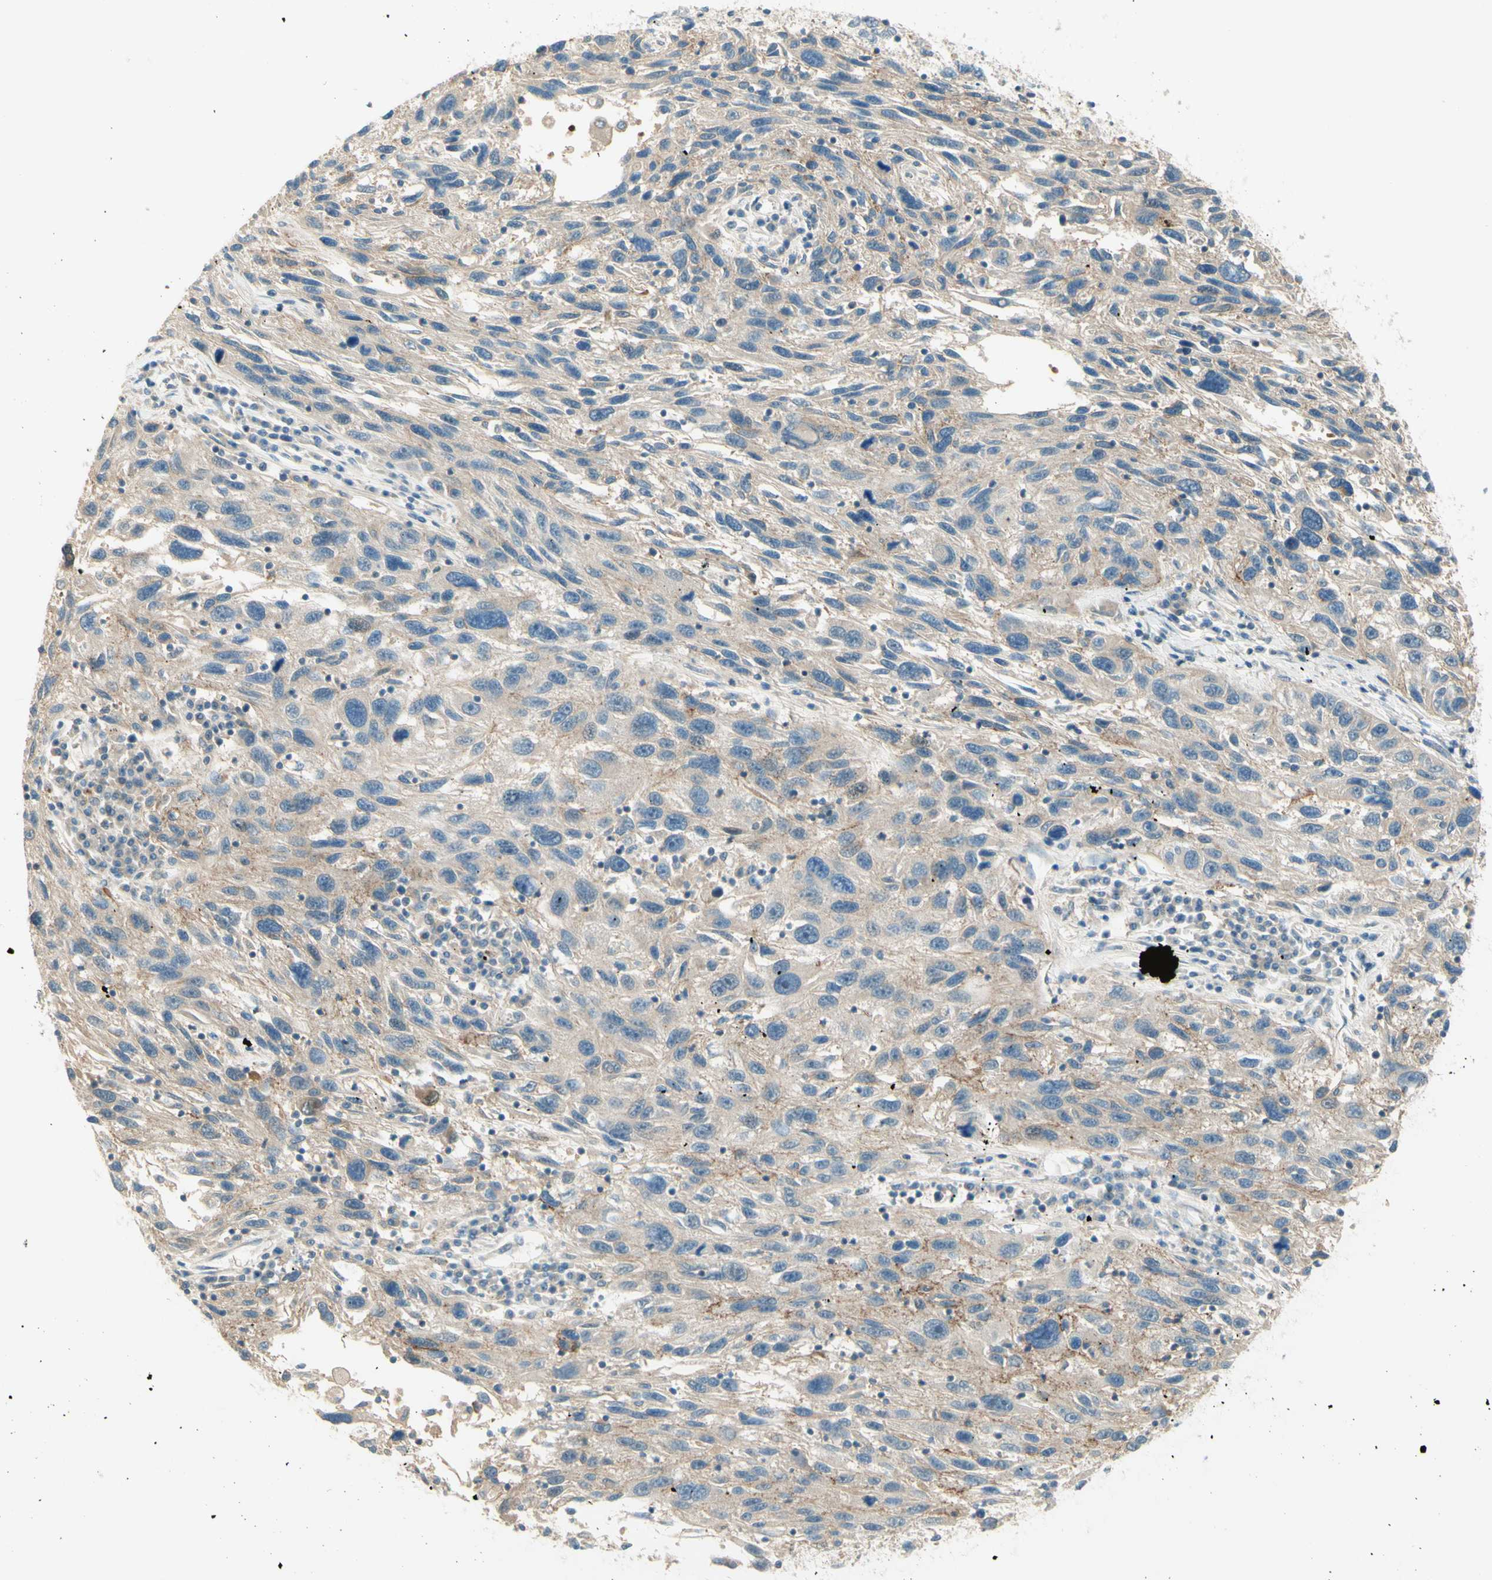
{"staining": {"intensity": "weak", "quantity": ">75%", "location": "cytoplasmic/membranous"}, "tissue": "melanoma", "cell_type": "Tumor cells", "image_type": "cancer", "snomed": [{"axis": "morphology", "description": "Malignant melanoma, NOS"}, {"axis": "topography", "description": "Skin"}], "caption": "Immunohistochemistry of malignant melanoma reveals low levels of weak cytoplasmic/membranous expression in approximately >75% of tumor cells.", "gene": "PROM1", "patient": {"sex": "male", "age": 53}}